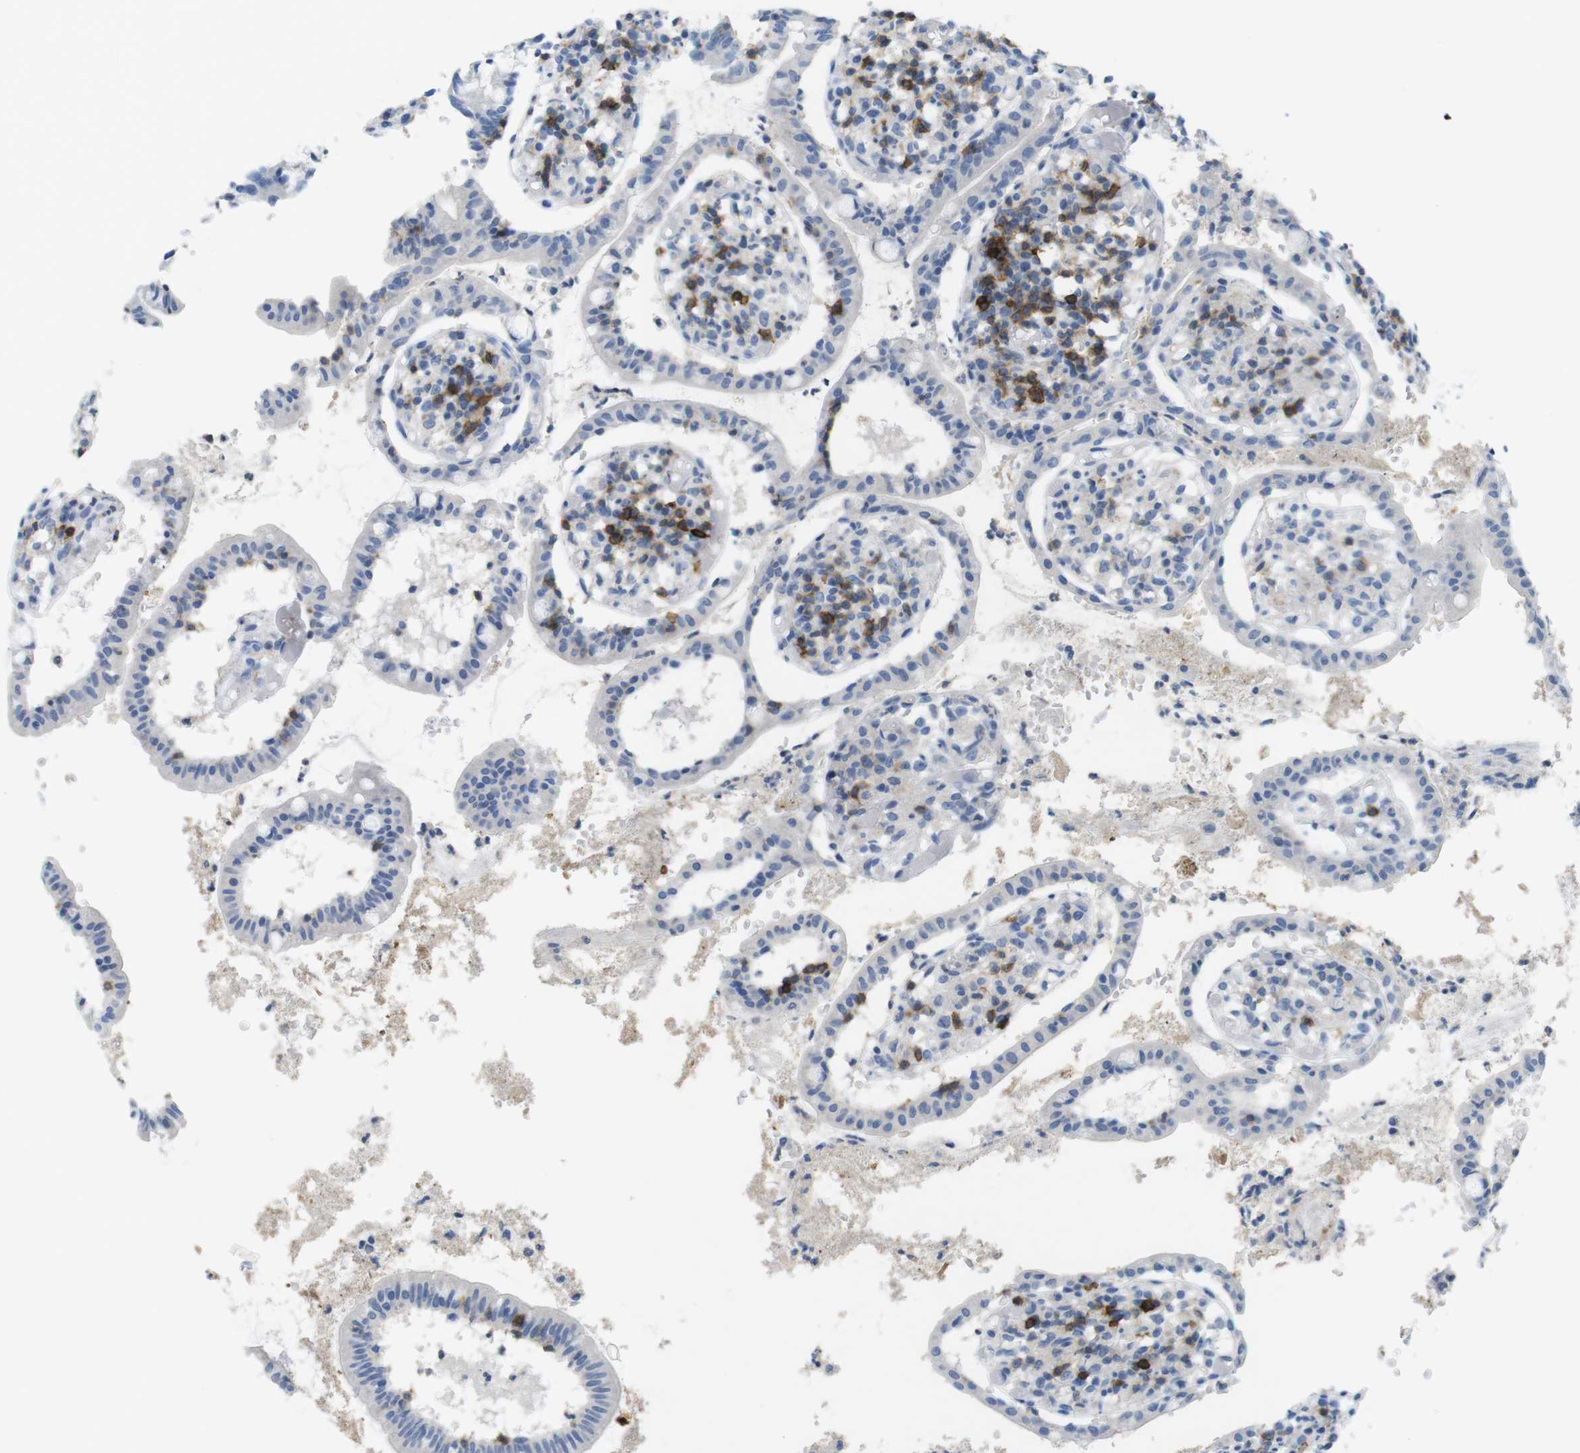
{"staining": {"intensity": "negative", "quantity": "none", "location": "none"}, "tissue": "small intestine", "cell_type": "Glandular cells", "image_type": "normal", "snomed": [{"axis": "morphology", "description": "Normal tissue, NOS"}, {"axis": "morphology", "description": "Cystadenocarcinoma, serous, Metastatic site"}, {"axis": "topography", "description": "Small intestine"}], "caption": "A high-resolution histopathology image shows immunohistochemistry (IHC) staining of benign small intestine, which shows no significant expression in glandular cells.", "gene": "CD5", "patient": {"sex": "female", "age": 61}}